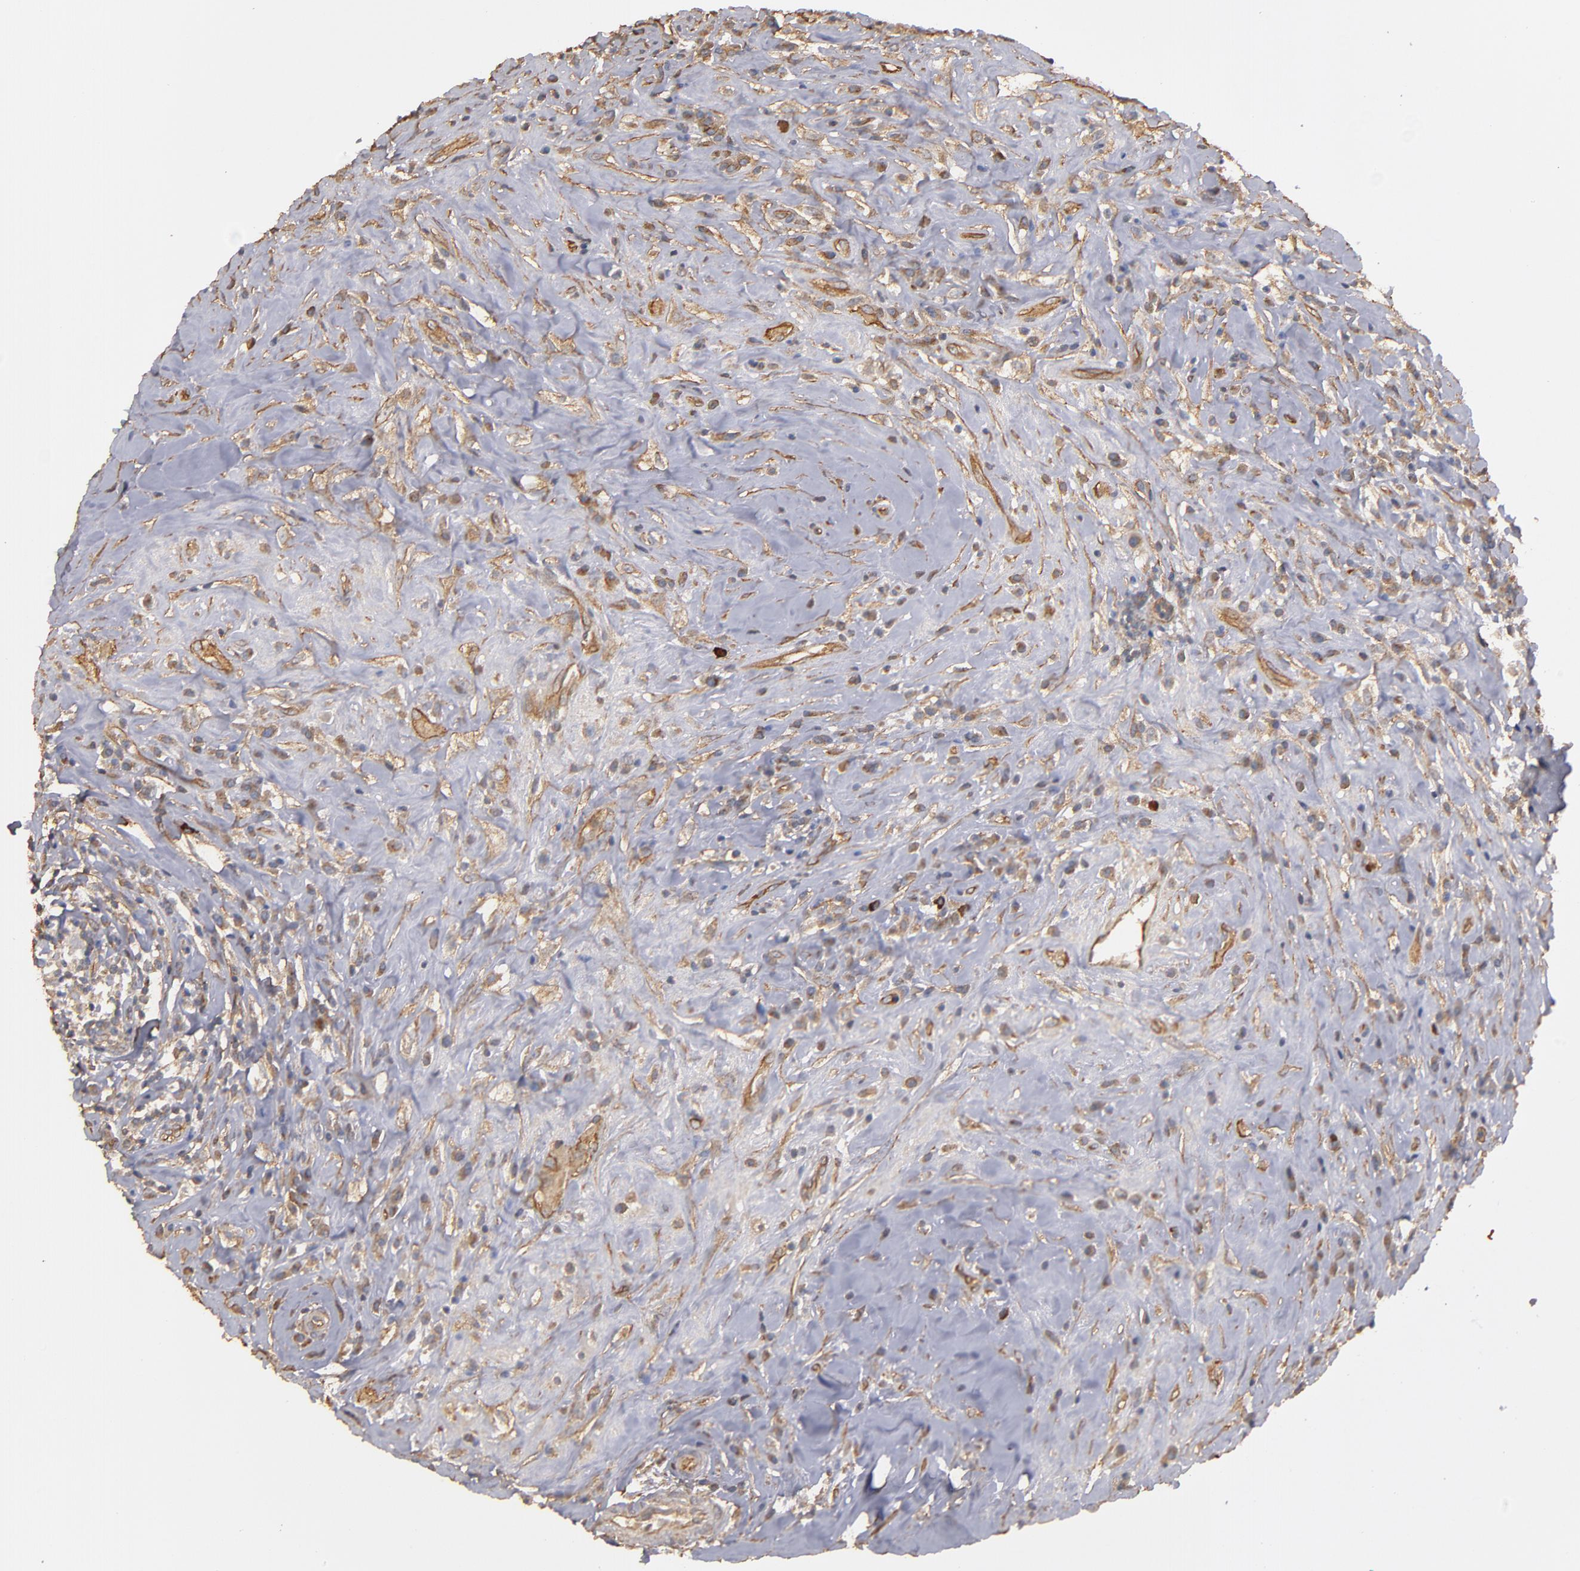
{"staining": {"intensity": "weak", "quantity": "25%-75%", "location": "cytoplasmic/membranous"}, "tissue": "lymphoma", "cell_type": "Tumor cells", "image_type": "cancer", "snomed": [{"axis": "morphology", "description": "Hodgkin's disease, NOS"}, {"axis": "topography", "description": "Lymph node"}], "caption": "Immunohistochemical staining of human lymphoma exhibits low levels of weak cytoplasmic/membranous protein expression in approximately 25%-75% of tumor cells.", "gene": "DMD", "patient": {"sex": "female", "age": 25}}